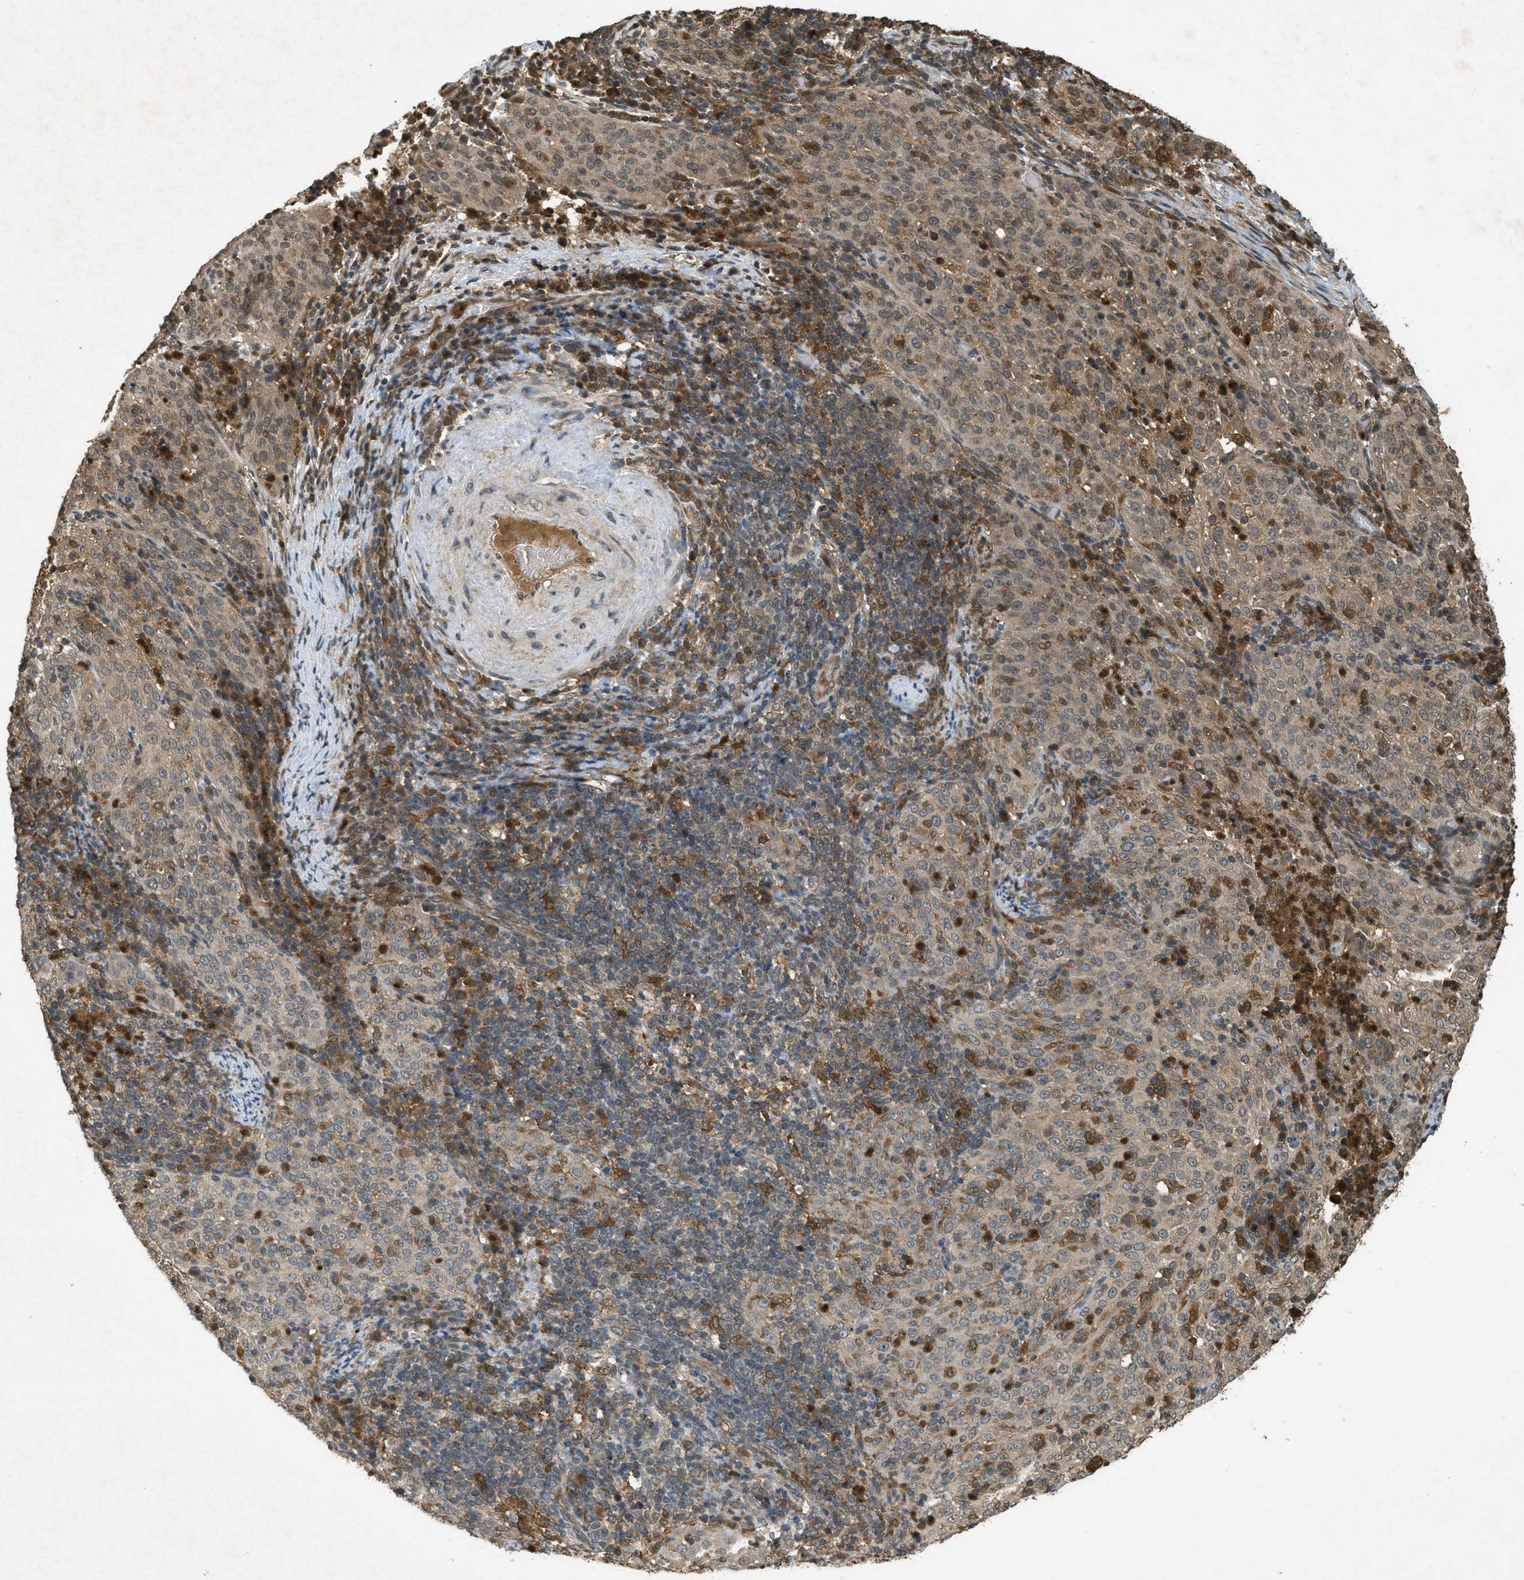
{"staining": {"intensity": "moderate", "quantity": "25%-75%", "location": "cytoplasmic/membranous"}, "tissue": "cervical cancer", "cell_type": "Tumor cells", "image_type": "cancer", "snomed": [{"axis": "morphology", "description": "Squamous cell carcinoma, NOS"}, {"axis": "topography", "description": "Cervix"}], "caption": "Immunohistochemical staining of human cervical squamous cell carcinoma reveals medium levels of moderate cytoplasmic/membranous protein staining in approximately 25%-75% of tumor cells.", "gene": "ATG7", "patient": {"sex": "female", "age": 51}}